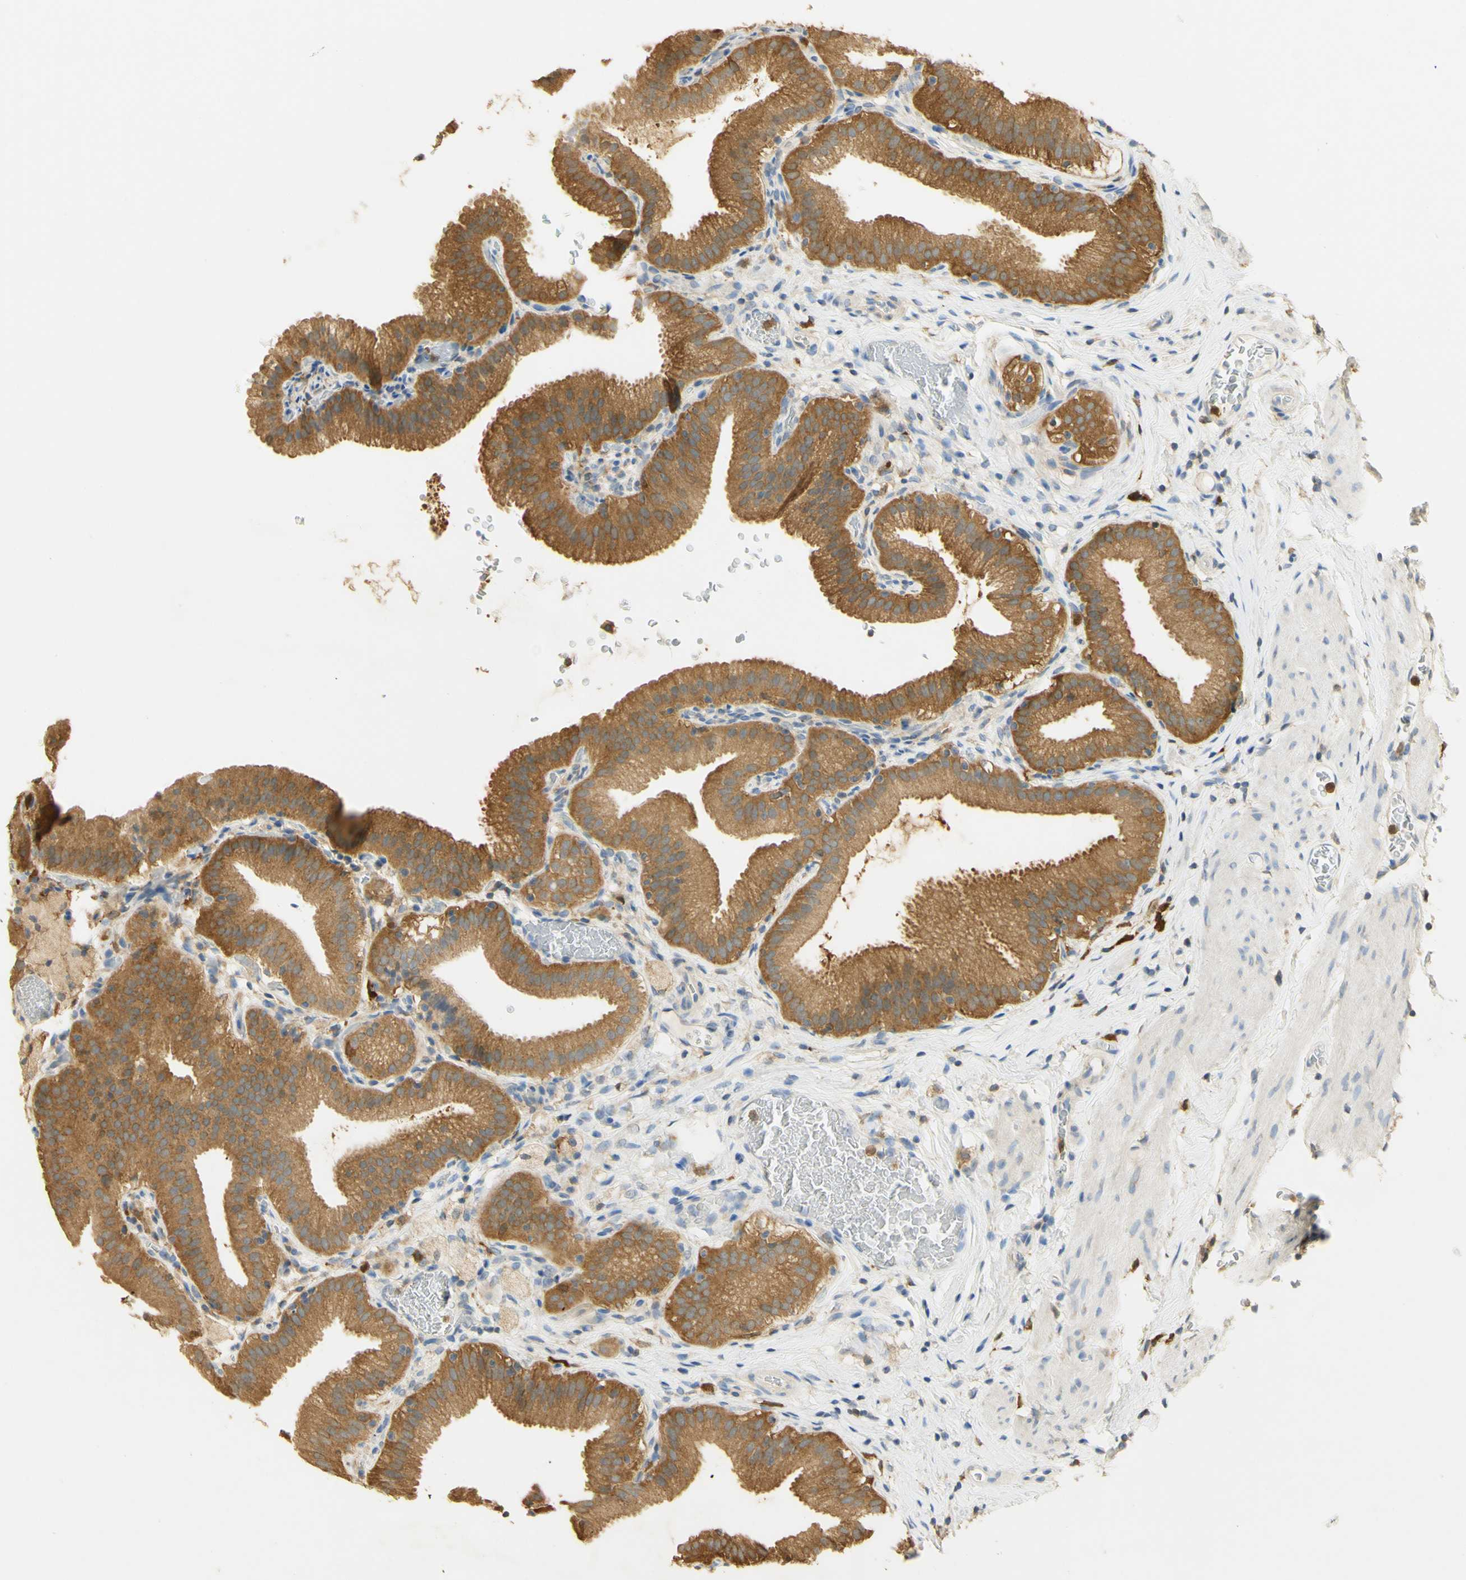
{"staining": {"intensity": "moderate", "quantity": ">75%", "location": "cytoplasmic/membranous"}, "tissue": "gallbladder", "cell_type": "Glandular cells", "image_type": "normal", "snomed": [{"axis": "morphology", "description": "Normal tissue, NOS"}, {"axis": "topography", "description": "Gallbladder"}], "caption": "A brown stain shows moderate cytoplasmic/membranous expression of a protein in glandular cells of benign human gallbladder. Nuclei are stained in blue.", "gene": "PAK1", "patient": {"sex": "male", "age": 54}}